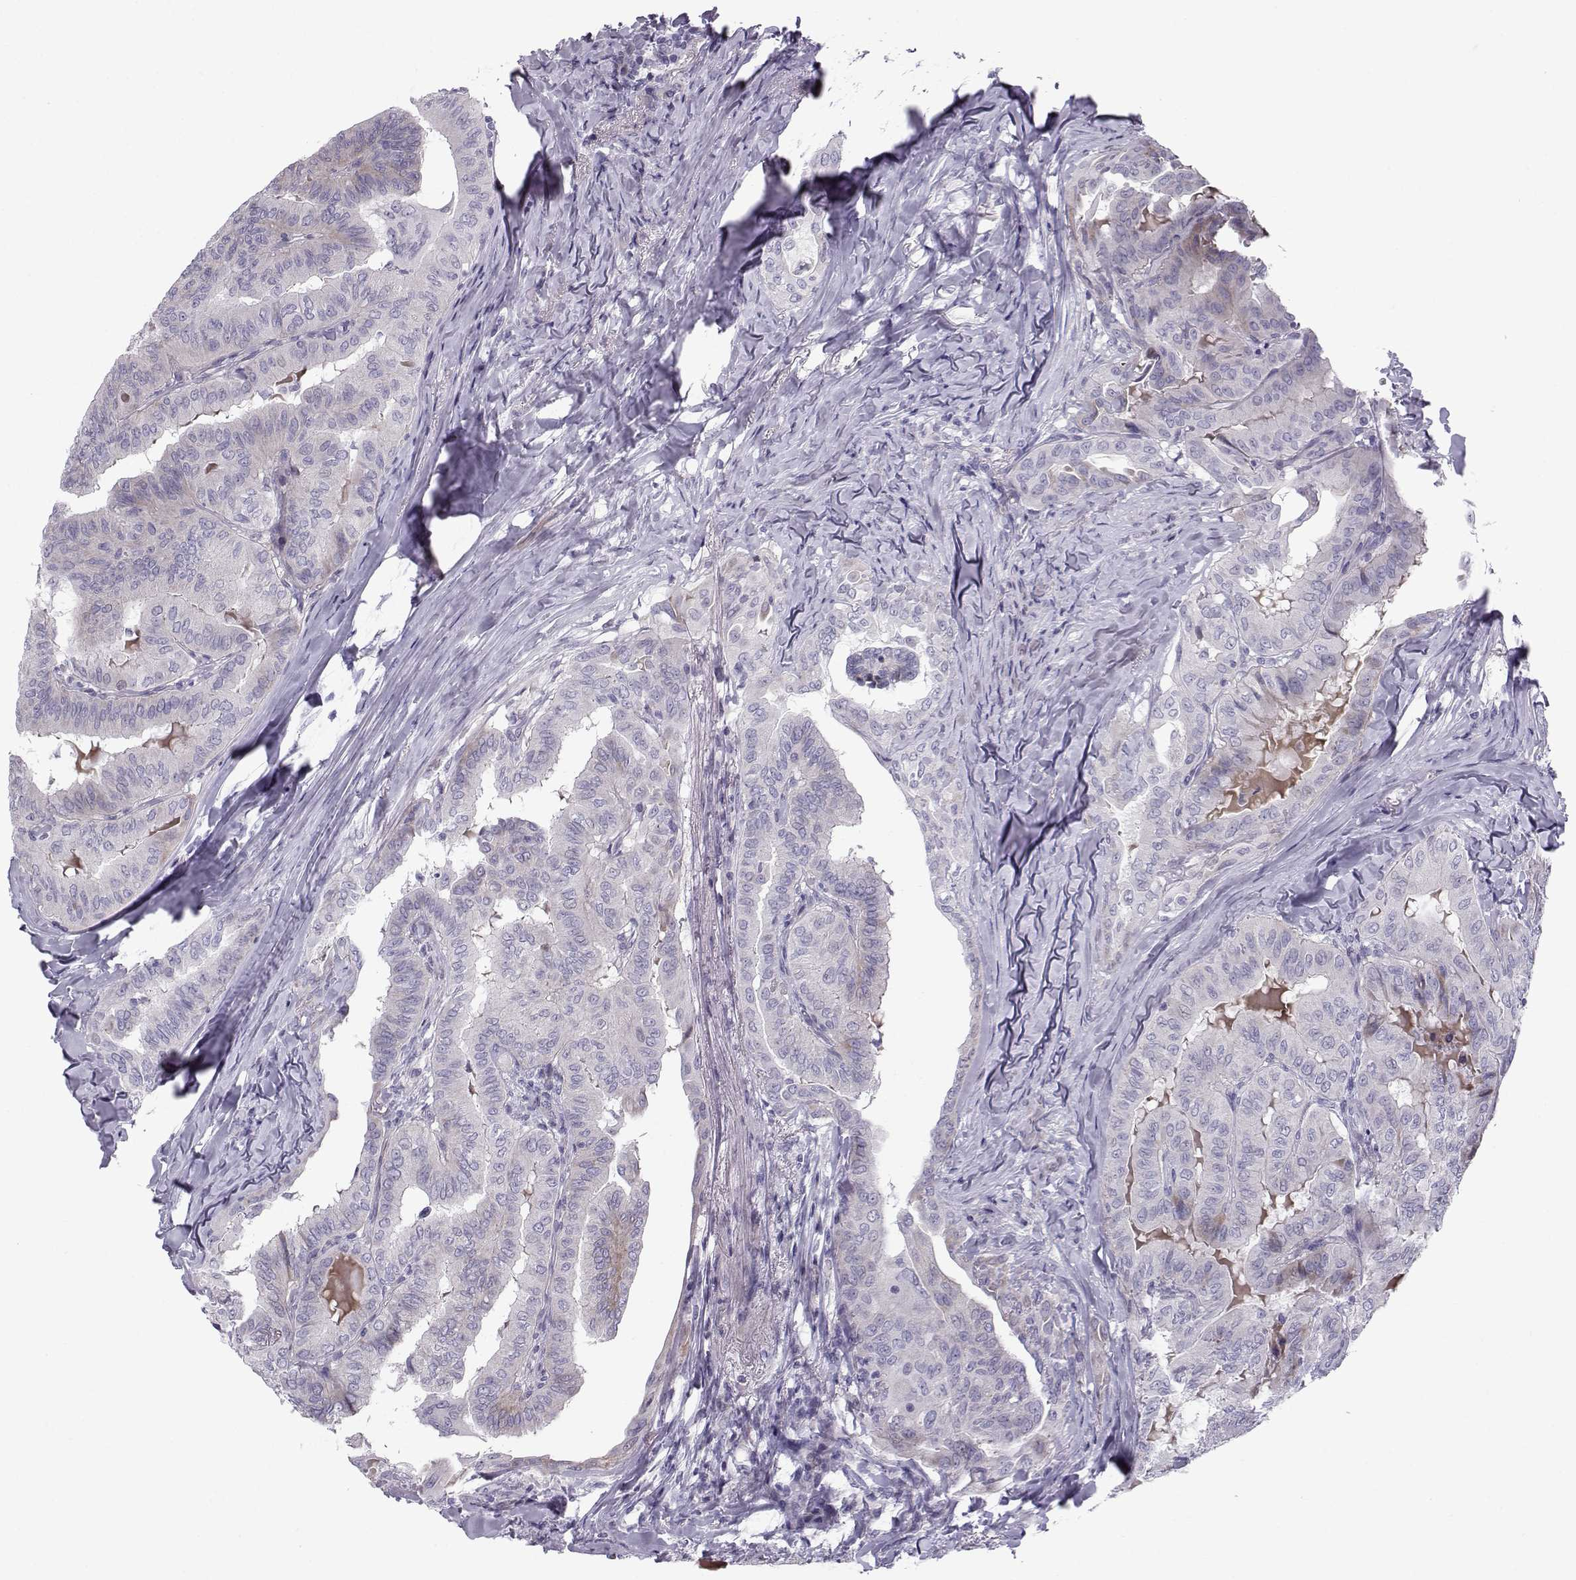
{"staining": {"intensity": "moderate", "quantity": "25%-75%", "location": "cytoplasmic/membranous"}, "tissue": "thyroid cancer", "cell_type": "Tumor cells", "image_type": "cancer", "snomed": [{"axis": "morphology", "description": "Papillary adenocarcinoma, NOS"}, {"axis": "topography", "description": "Thyroid gland"}], "caption": "Immunohistochemical staining of thyroid papillary adenocarcinoma shows moderate cytoplasmic/membranous protein expression in approximately 25%-75% of tumor cells.", "gene": "DMRT3", "patient": {"sex": "female", "age": 68}}